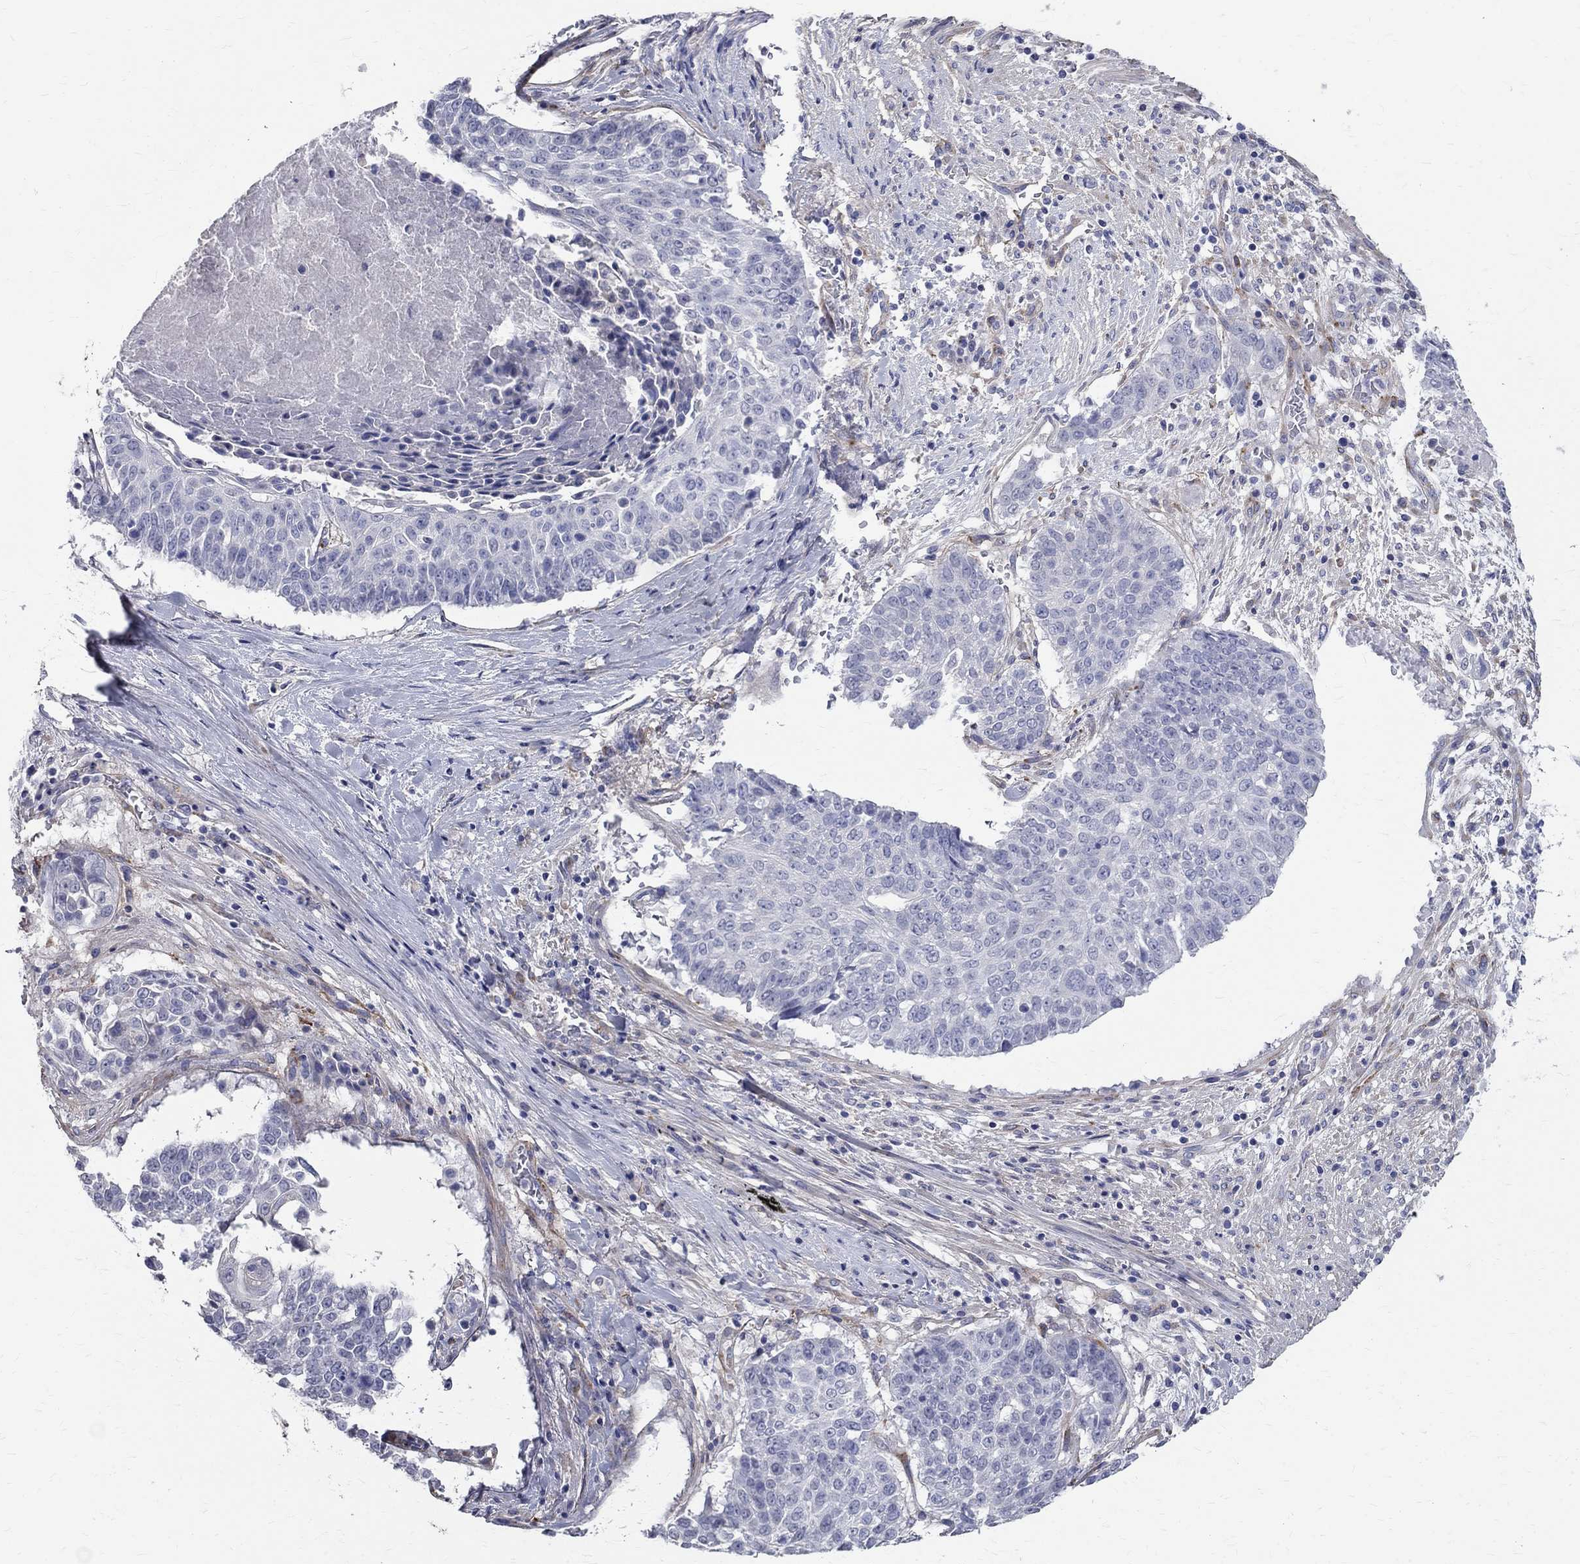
{"staining": {"intensity": "negative", "quantity": "none", "location": "none"}, "tissue": "lung cancer", "cell_type": "Tumor cells", "image_type": "cancer", "snomed": [{"axis": "morphology", "description": "Squamous cell carcinoma, NOS"}, {"axis": "topography", "description": "Lung"}], "caption": "Protein analysis of lung cancer (squamous cell carcinoma) demonstrates no significant positivity in tumor cells. (Brightfield microscopy of DAB (3,3'-diaminobenzidine) IHC at high magnification).", "gene": "ANXA10", "patient": {"sex": "male", "age": 64}}